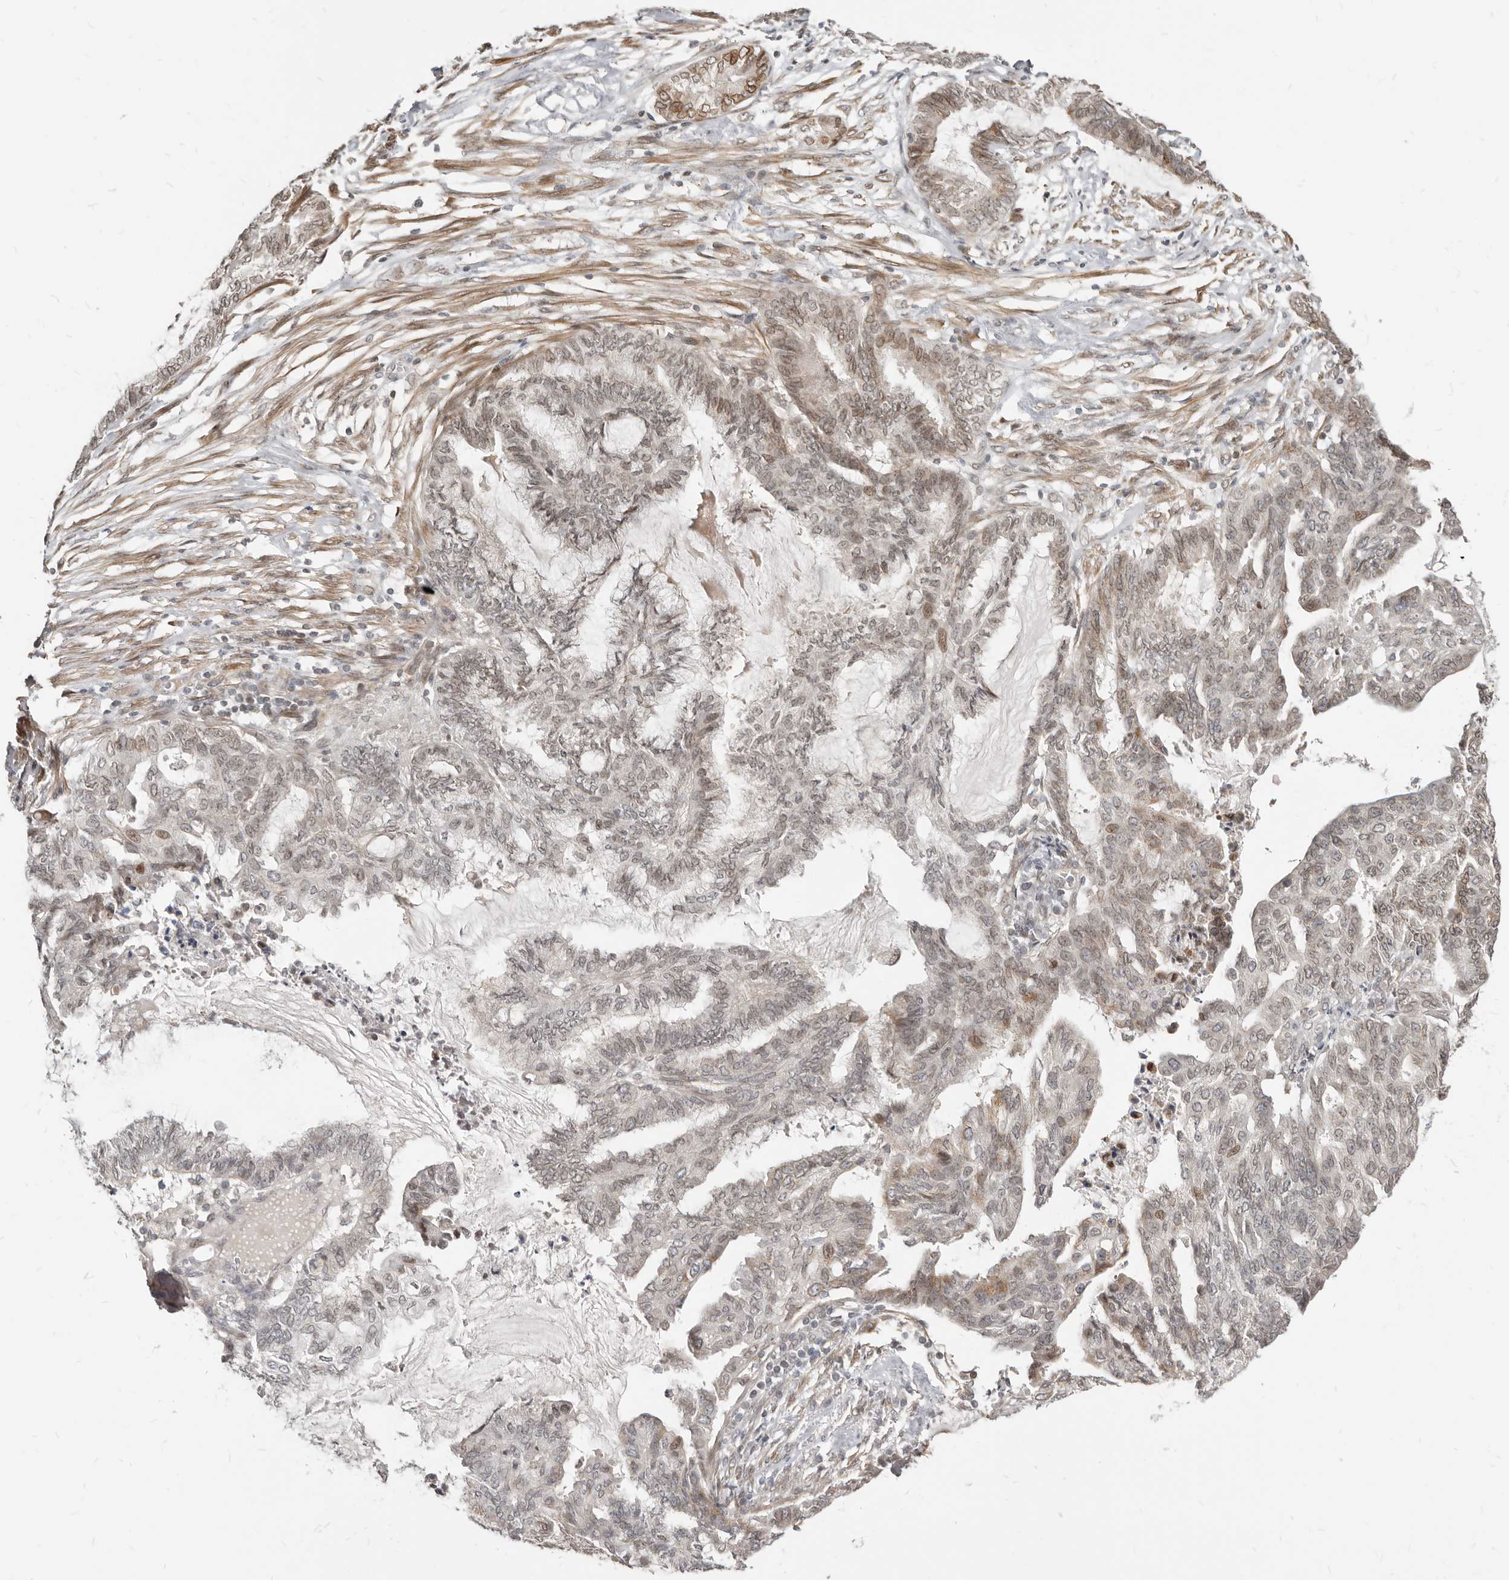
{"staining": {"intensity": "moderate", "quantity": "25%-75%", "location": "cytoplasmic/membranous,nuclear"}, "tissue": "endometrial cancer", "cell_type": "Tumor cells", "image_type": "cancer", "snomed": [{"axis": "morphology", "description": "Adenocarcinoma, NOS"}, {"axis": "topography", "description": "Endometrium"}], "caption": "Immunohistochemistry (IHC) of endometrial adenocarcinoma displays medium levels of moderate cytoplasmic/membranous and nuclear positivity in about 25%-75% of tumor cells.", "gene": "NUP153", "patient": {"sex": "female", "age": 86}}